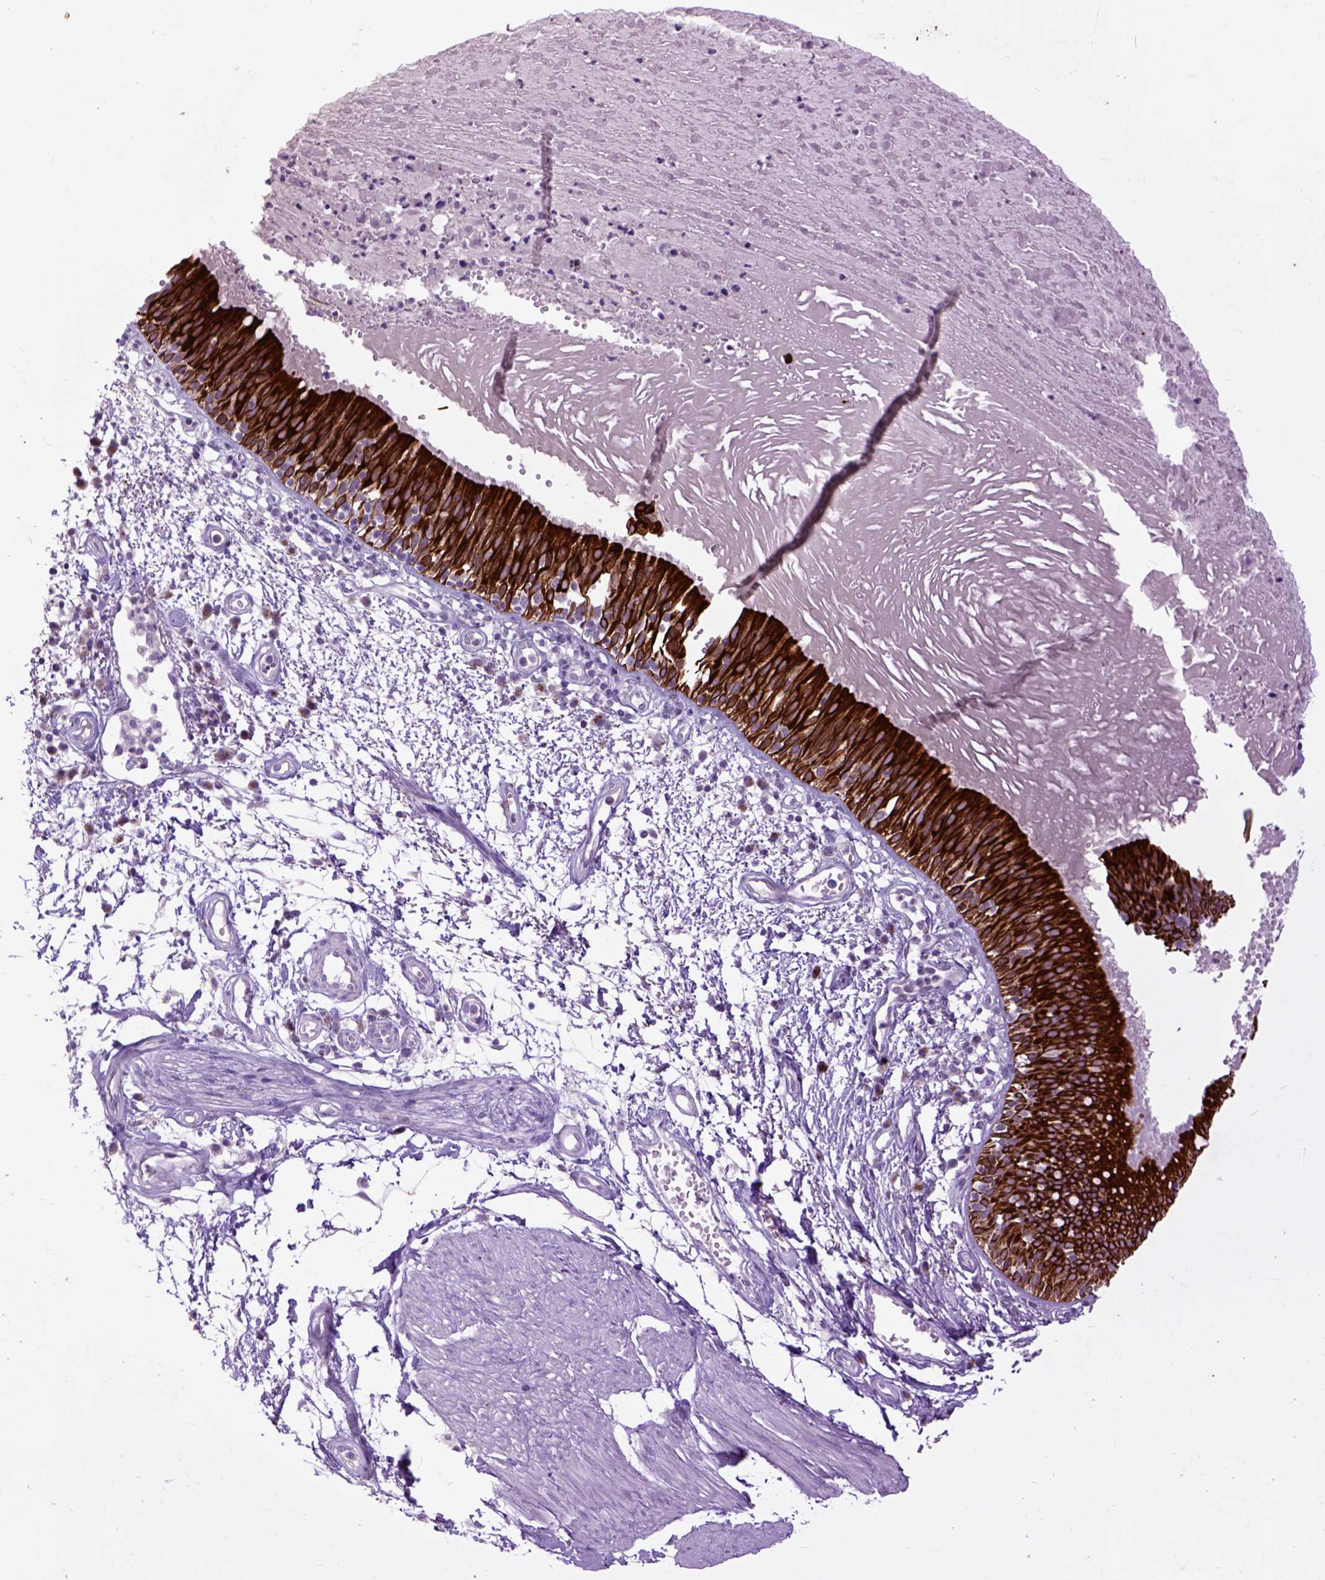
{"staining": {"intensity": "strong", "quantity": ">75%", "location": "cytoplasmic/membranous"}, "tissue": "bronchus", "cell_type": "Respiratory epithelial cells", "image_type": "normal", "snomed": [{"axis": "morphology", "description": "Normal tissue, NOS"}, {"axis": "morphology", "description": "Squamous cell carcinoma, NOS"}, {"axis": "topography", "description": "Cartilage tissue"}, {"axis": "topography", "description": "Bronchus"}, {"axis": "topography", "description": "Lung"}], "caption": "Human bronchus stained with a brown dye displays strong cytoplasmic/membranous positive expression in about >75% of respiratory epithelial cells.", "gene": "RAB25", "patient": {"sex": "male", "age": 66}}